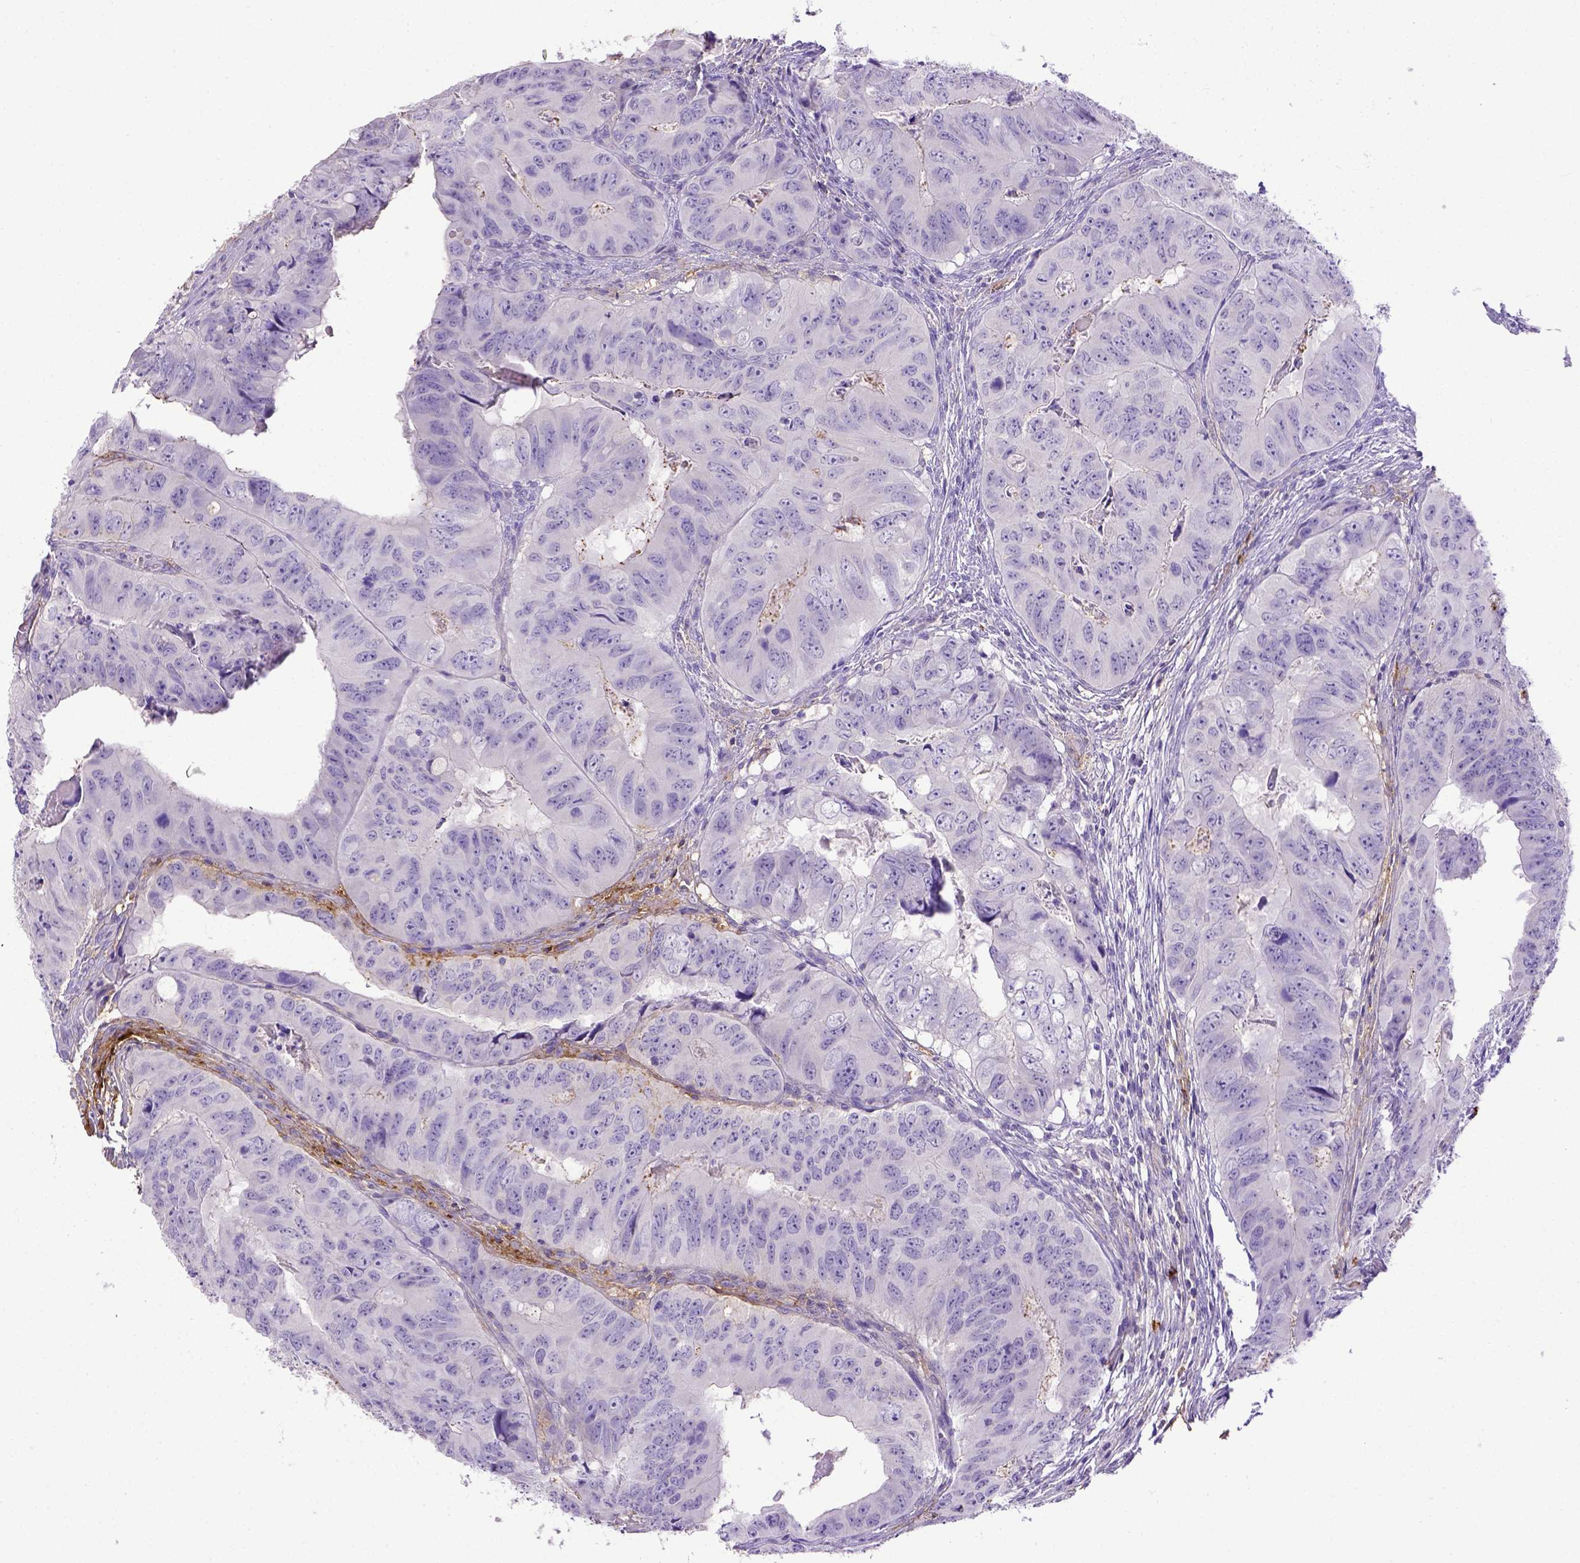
{"staining": {"intensity": "negative", "quantity": "none", "location": "none"}, "tissue": "colorectal cancer", "cell_type": "Tumor cells", "image_type": "cancer", "snomed": [{"axis": "morphology", "description": "Adenocarcinoma, NOS"}, {"axis": "topography", "description": "Colon"}], "caption": "The photomicrograph exhibits no staining of tumor cells in colorectal adenocarcinoma. Nuclei are stained in blue.", "gene": "B3GAT1", "patient": {"sex": "male", "age": 79}}